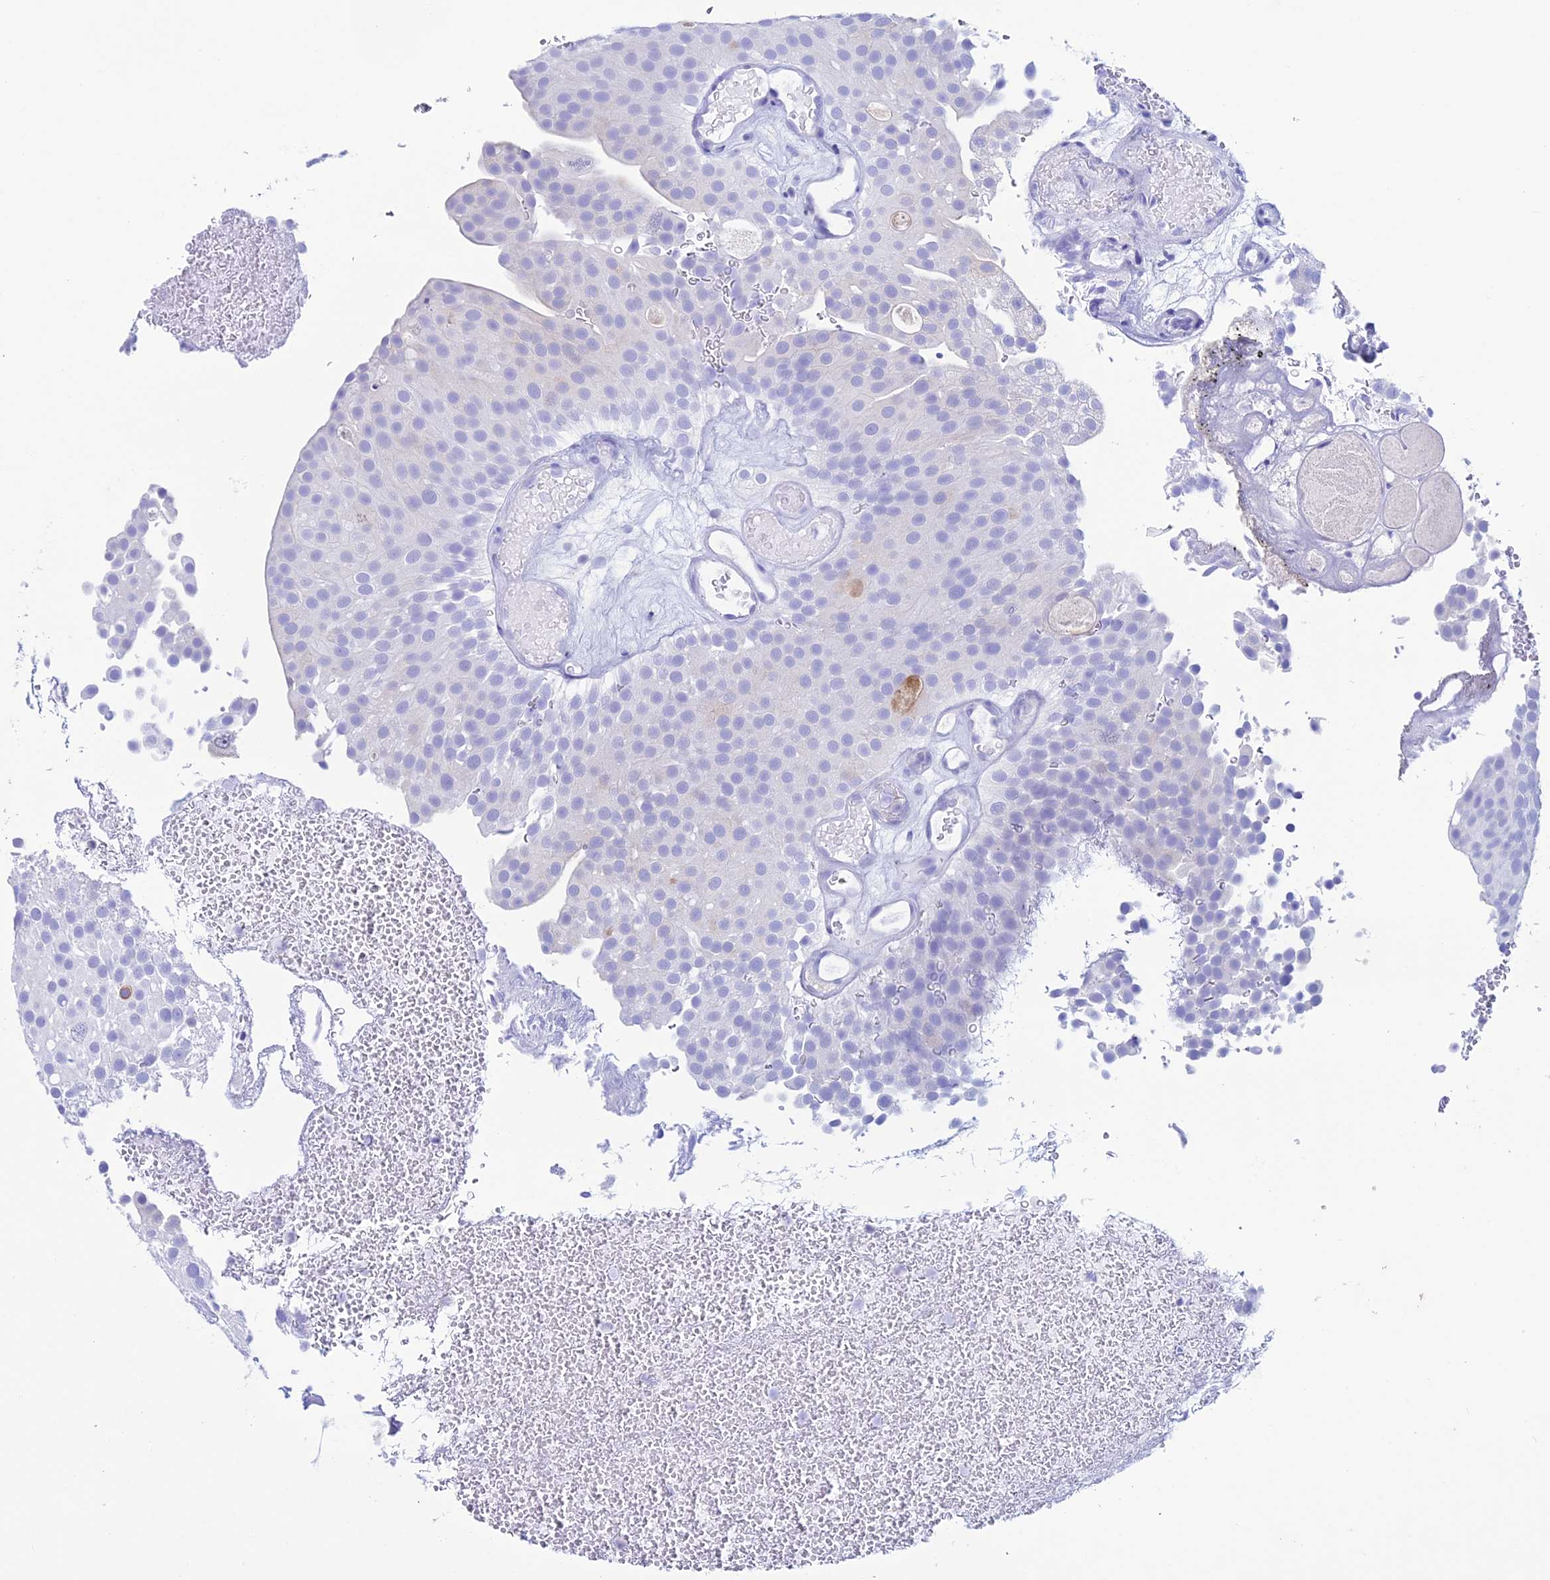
{"staining": {"intensity": "negative", "quantity": "none", "location": "none"}, "tissue": "urothelial cancer", "cell_type": "Tumor cells", "image_type": "cancer", "snomed": [{"axis": "morphology", "description": "Urothelial carcinoma, Low grade"}, {"axis": "topography", "description": "Urinary bladder"}], "caption": "Immunohistochemistry (IHC) photomicrograph of urothelial carcinoma (low-grade) stained for a protein (brown), which exhibits no expression in tumor cells.", "gene": "KCNK17", "patient": {"sex": "male", "age": 78}}